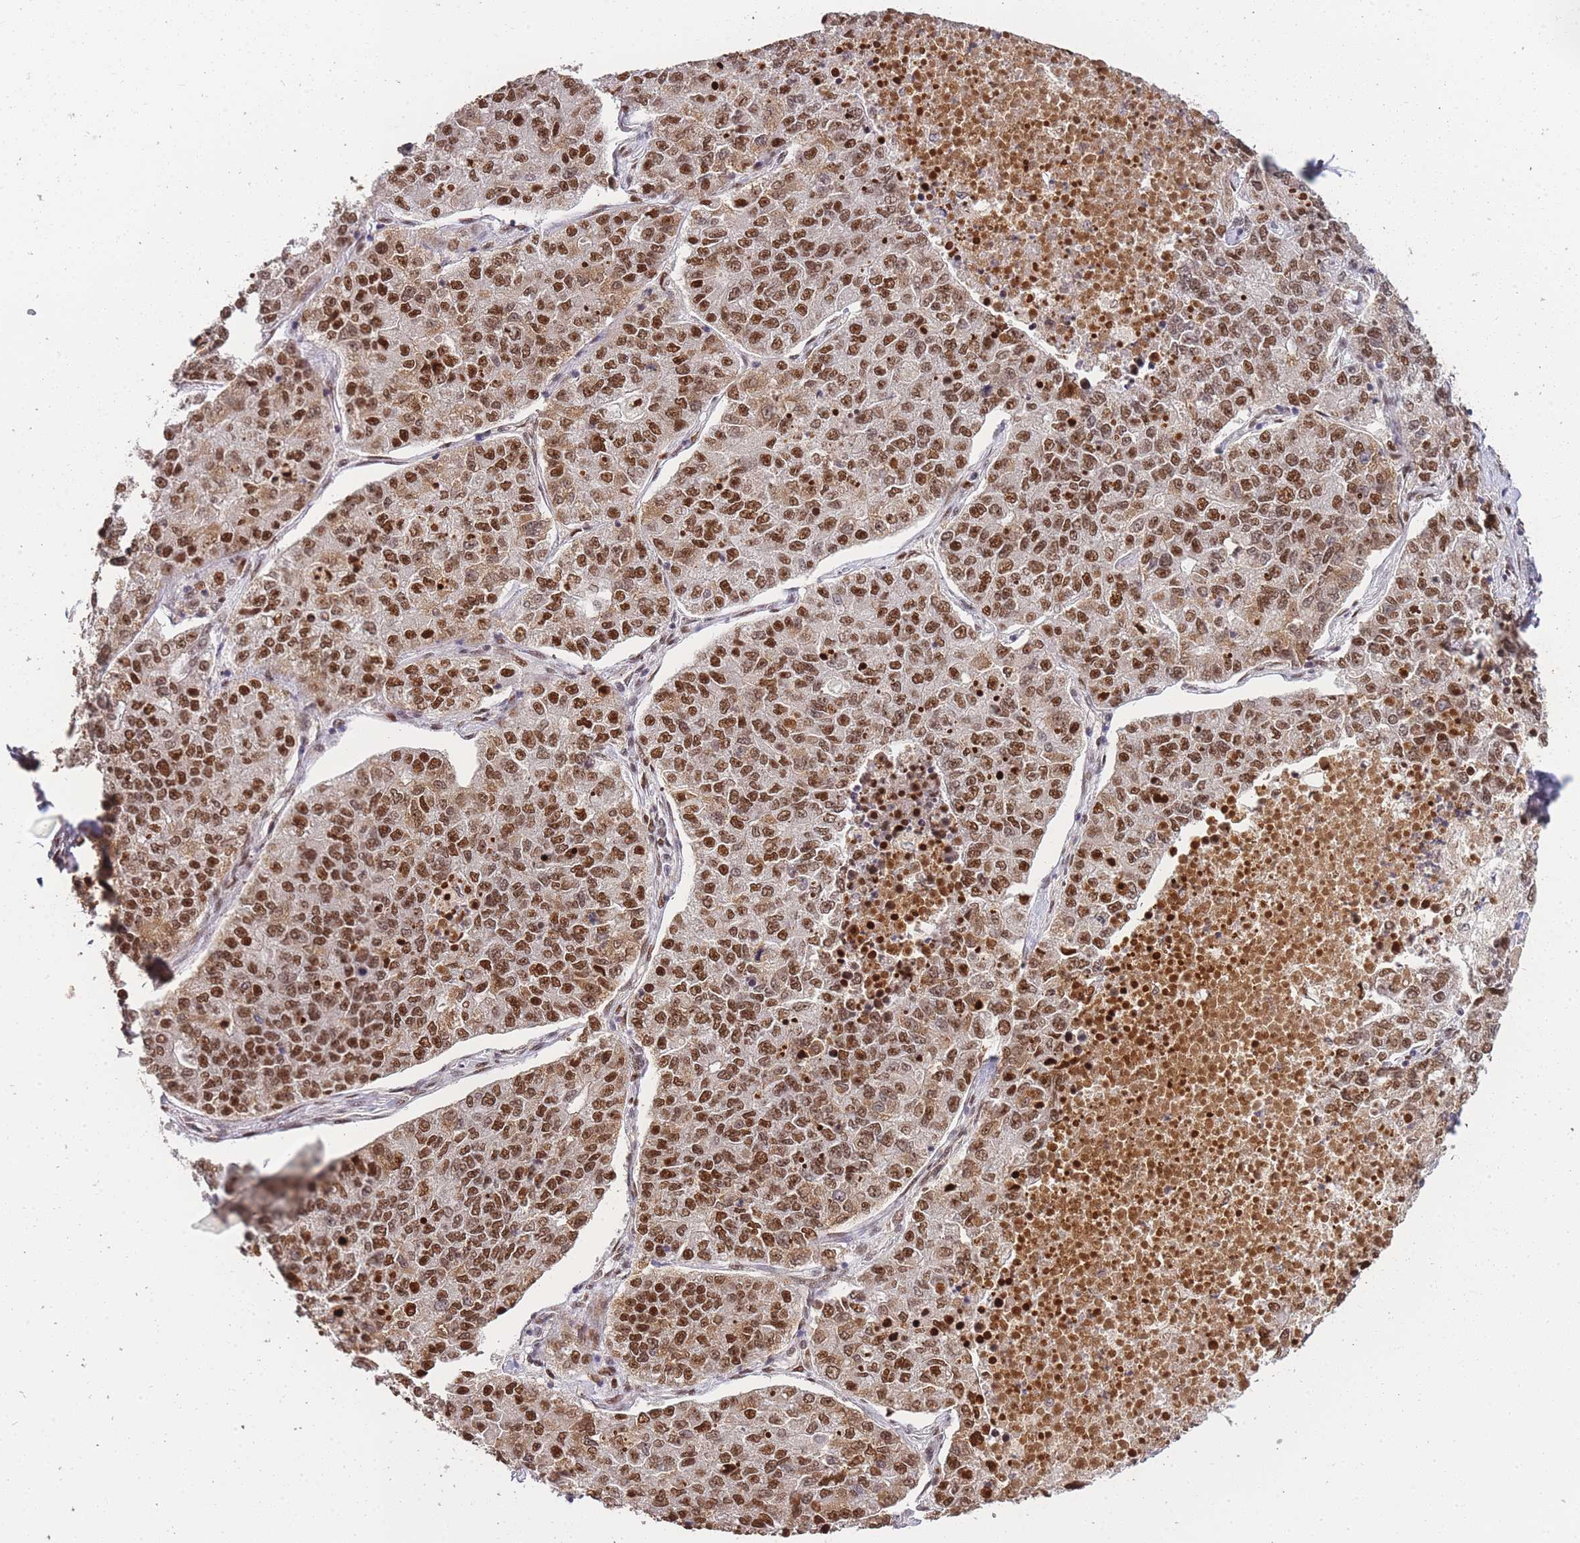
{"staining": {"intensity": "strong", "quantity": ">75%", "location": "nuclear"}, "tissue": "lung cancer", "cell_type": "Tumor cells", "image_type": "cancer", "snomed": [{"axis": "morphology", "description": "Adenocarcinoma, NOS"}, {"axis": "topography", "description": "Lung"}], "caption": "Protein expression analysis of human lung cancer reveals strong nuclear expression in about >75% of tumor cells.", "gene": "PRKDC", "patient": {"sex": "male", "age": 49}}